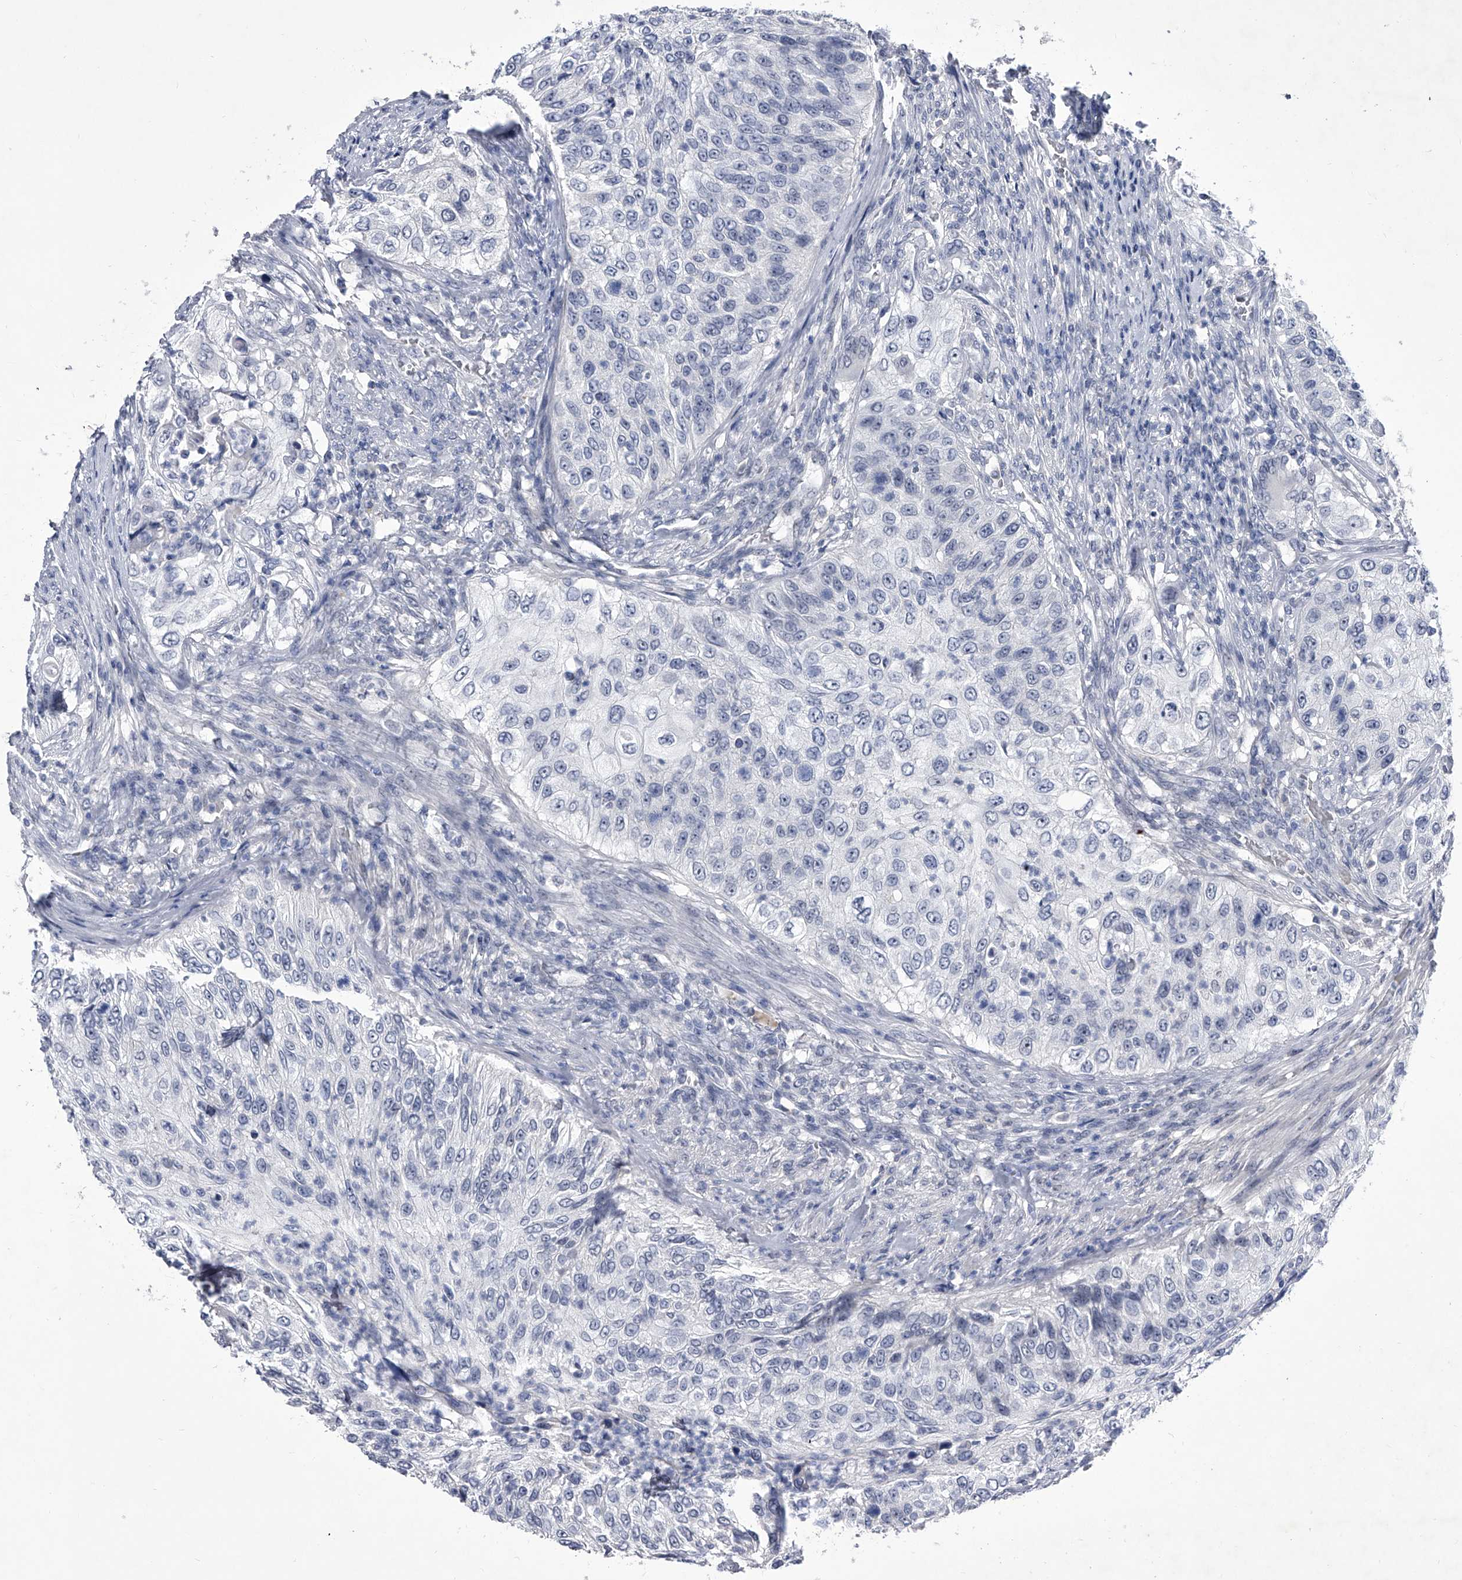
{"staining": {"intensity": "negative", "quantity": "none", "location": "none"}, "tissue": "urothelial cancer", "cell_type": "Tumor cells", "image_type": "cancer", "snomed": [{"axis": "morphology", "description": "Urothelial carcinoma, High grade"}, {"axis": "topography", "description": "Urinary bladder"}], "caption": "Urothelial cancer was stained to show a protein in brown. There is no significant positivity in tumor cells. Brightfield microscopy of immunohistochemistry stained with DAB (3,3'-diaminobenzidine) (brown) and hematoxylin (blue), captured at high magnification.", "gene": "CRISP2", "patient": {"sex": "female", "age": 60}}